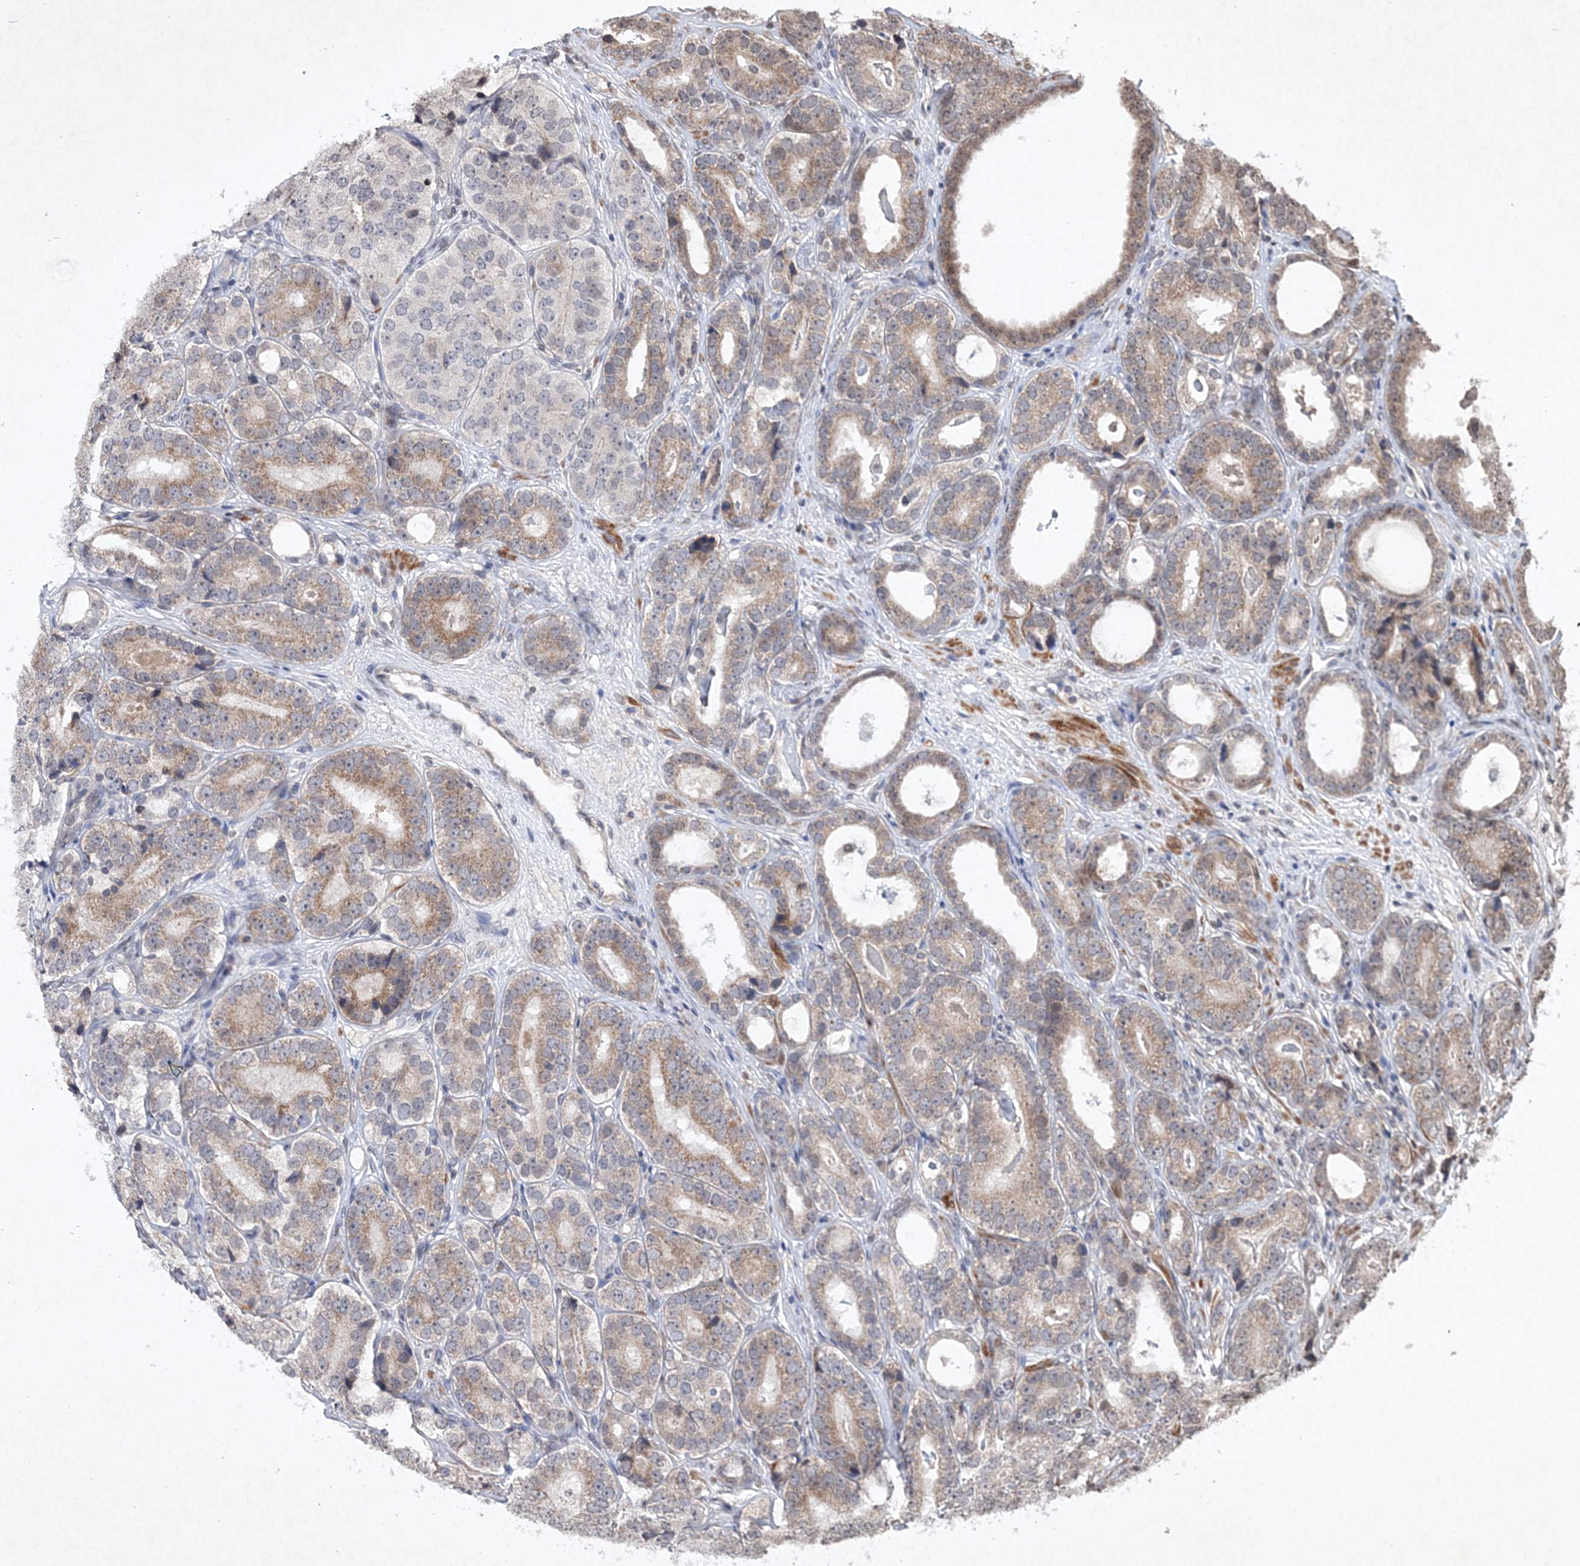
{"staining": {"intensity": "moderate", "quantity": "25%-75%", "location": "cytoplasmic/membranous,nuclear"}, "tissue": "prostate cancer", "cell_type": "Tumor cells", "image_type": "cancer", "snomed": [{"axis": "morphology", "description": "Adenocarcinoma, High grade"}, {"axis": "topography", "description": "Prostate"}], "caption": "Moderate cytoplasmic/membranous and nuclear staining for a protein is appreciated in about 25%-75% of tumor cells of high-grade adenocarcinoma (prostate) using IHC.", "gene": "SOWAHB", "patient": {"sex": "male", "age": 56}}